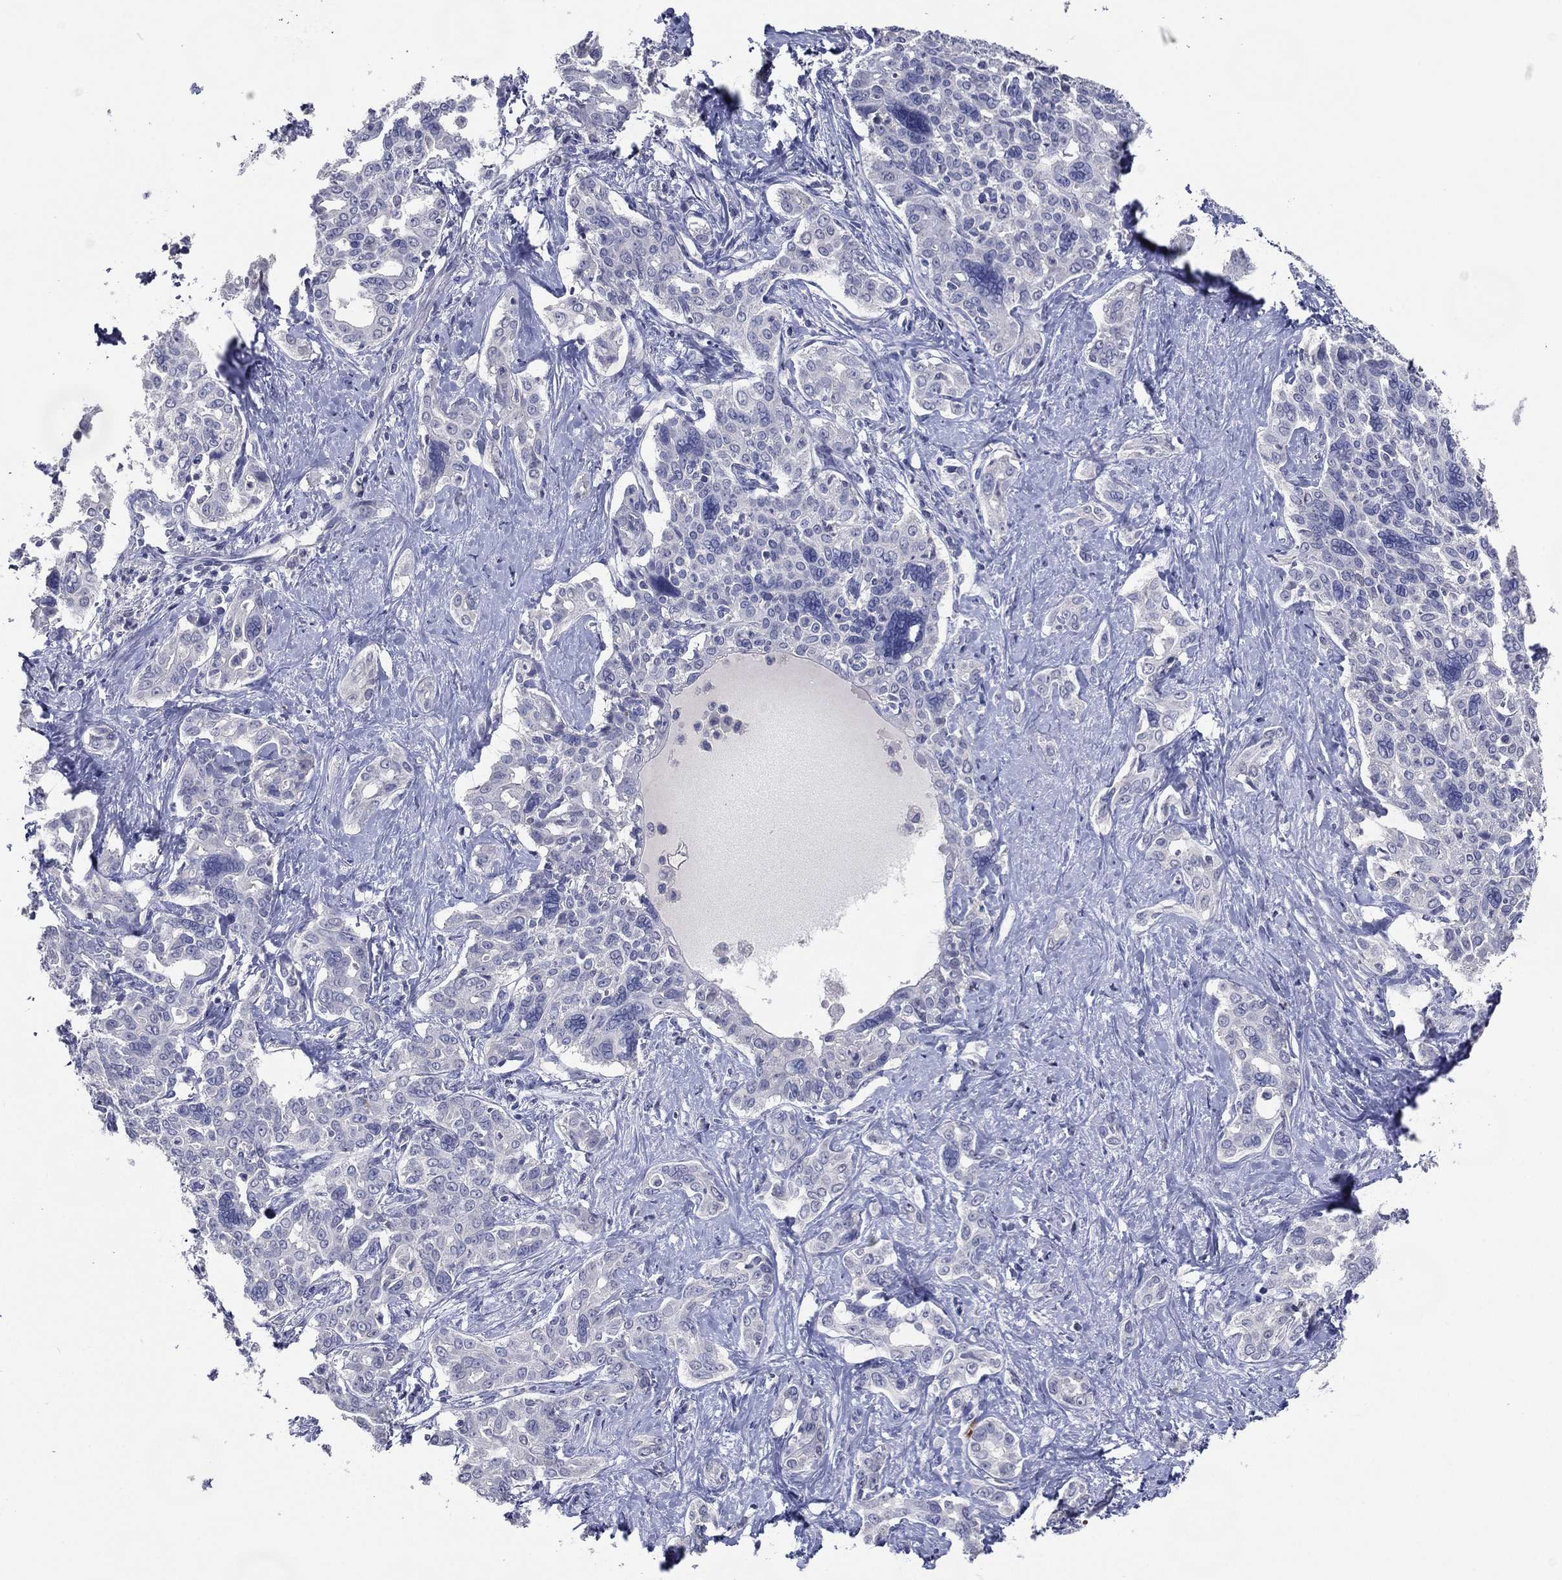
{"staining": {"intensity": "negative", "quantity": "none", "location": "none"}, "tissue": "liver cancer", "cell_type": "Tumor cells", "image_type": "cancer", "snomed": [{"axis": "morphology", "description": "Cholangiocarcinoma"}, {"axis": "topography", "description": "Liver"}], "caption": "This is an immunohistochemistry histopathology image of human cholangiocarcinoma (liver). There is no positivity in tumor cells.", "gene": "TFAP2A", "patient": {"sex": "female", "age": 47}}